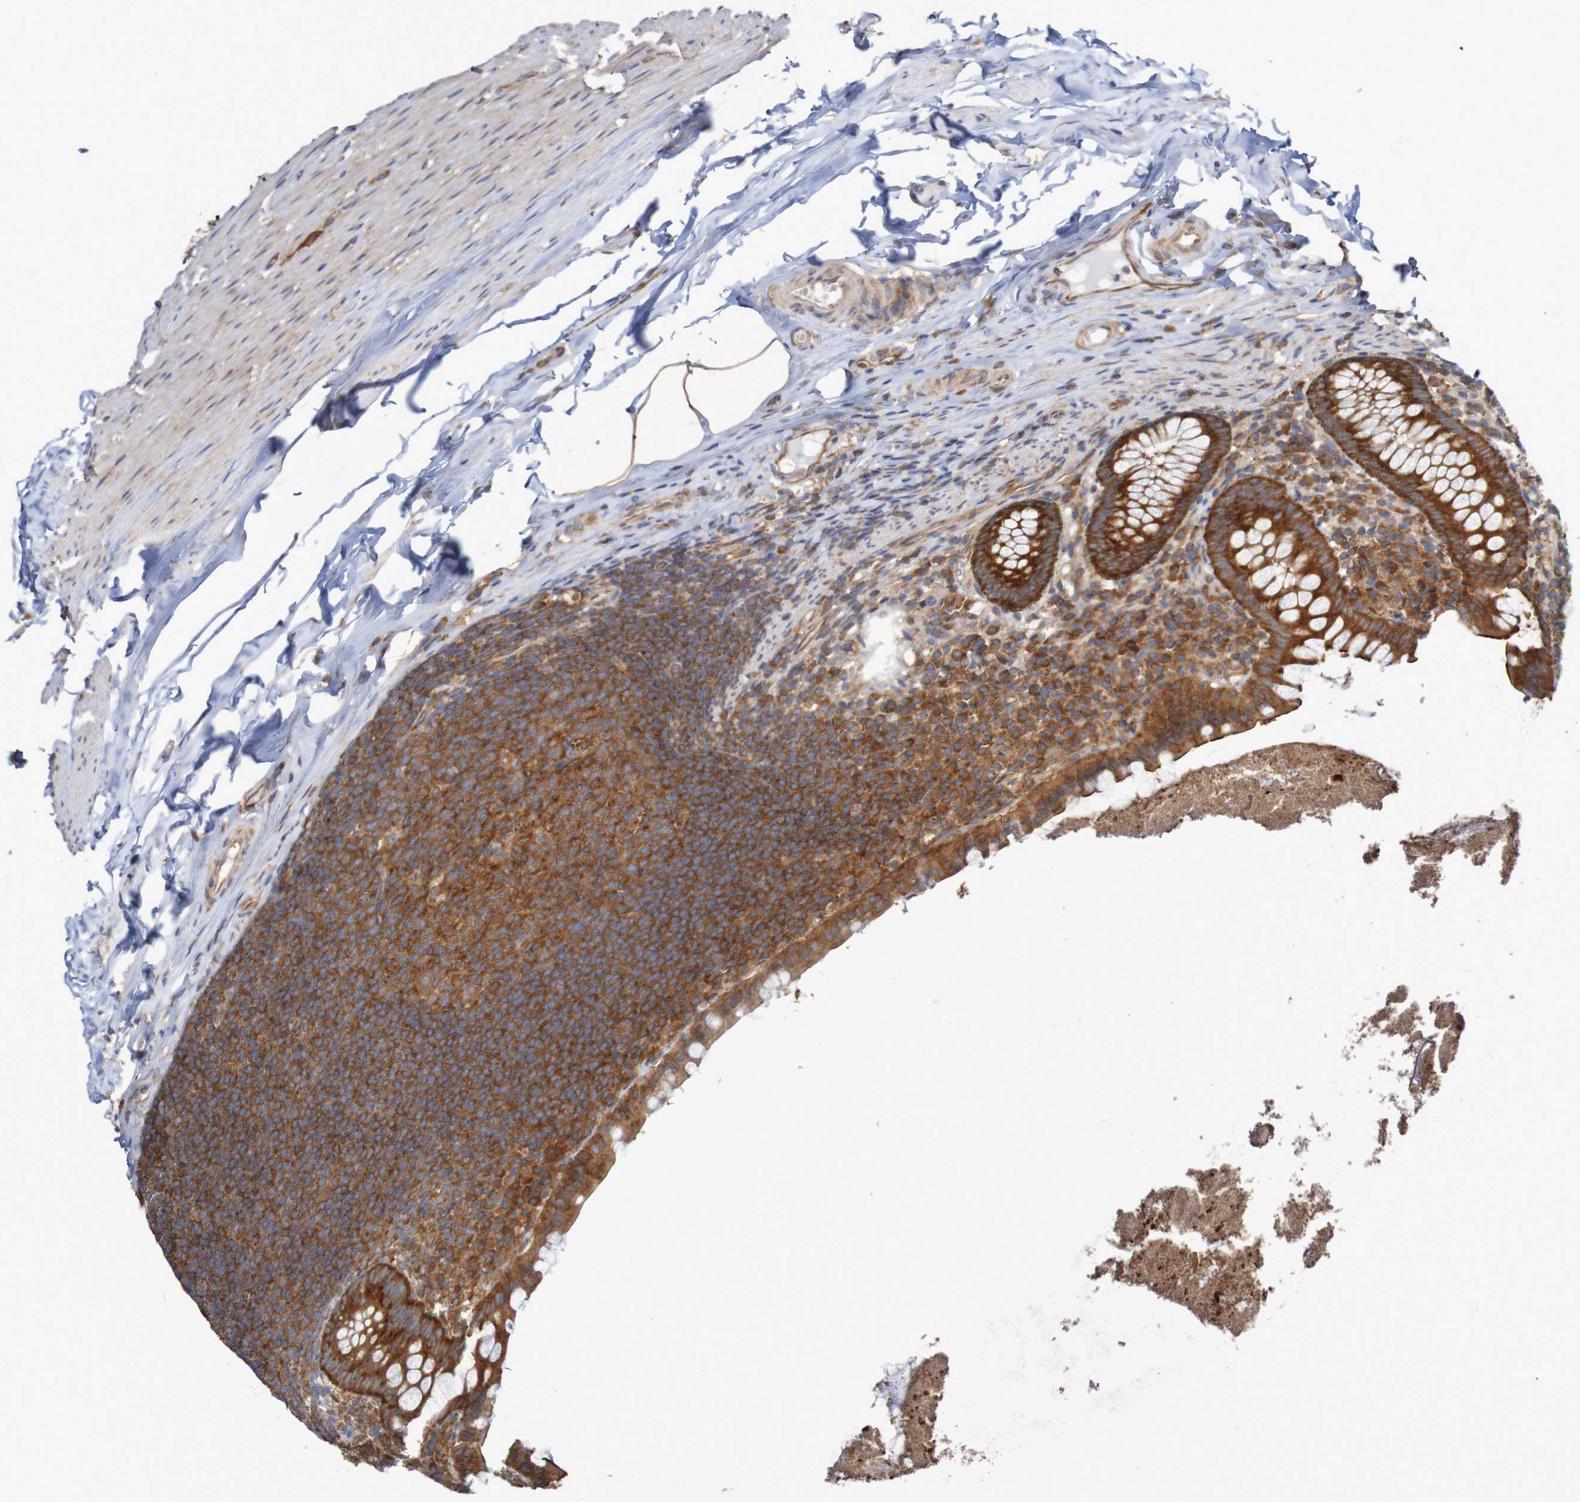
{"staining": {"intensity": "strong", "quantity": ">75%", "location": "cytoplasmic/membranous"}, "tissue": "appendix", "cell_type": "Glandular cells", "image_type": "normal", "snomed": [{"axis": "morphology", "description": "Normal tissue, NOS"}, {"axis": "topography", "description": "Appendix"}], "caption": "A brown stain shows strong cytoplasmic/membranous staining of a protein in glandular cells of benign human appendix.", "gene": "LRRC47", "patient": {"sex": "male", "age": 52}}